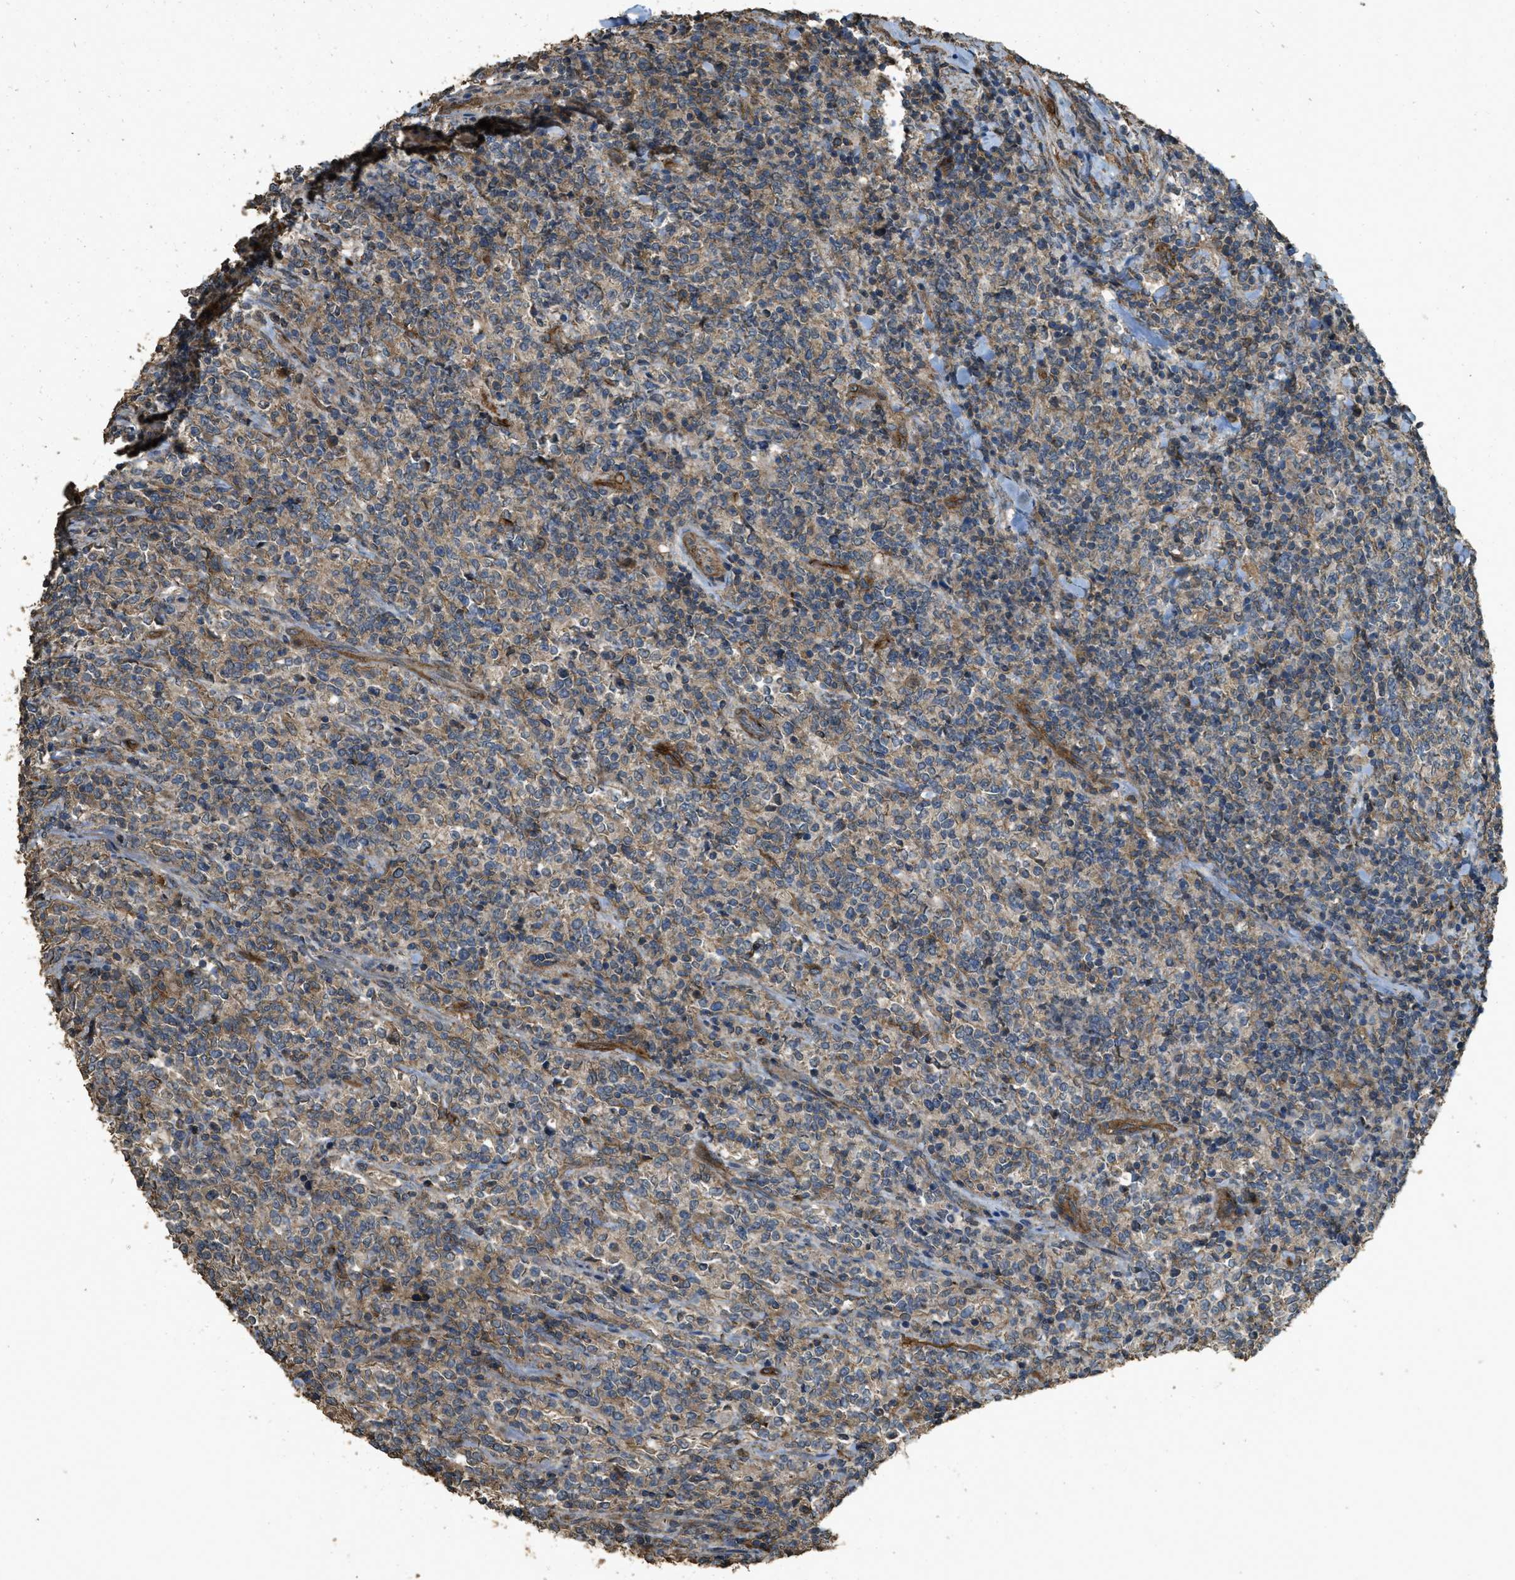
{"staining": {"intensity": "weak", "quantity": ">75%", "location": "cytoplasmic/membranous"}, "tissue": "lymphoma", "cell_type": "Tumor cells", "image_type": "cancer", "snomed": [{"axis": "morphology", "description": "Malignant lymphoma, non-Hodgkin's type, High grade"}, {"axis": "topography", "description": "Soft tissue"}], "caption": "There is low levels of weak cytoplasmic/membranous positivity in tumor cells of lymphoma, as demonstrated by immunohistochemical staining (brown color).", "gene": "CD276", "patient": {"sex": "male", "age": 18}}